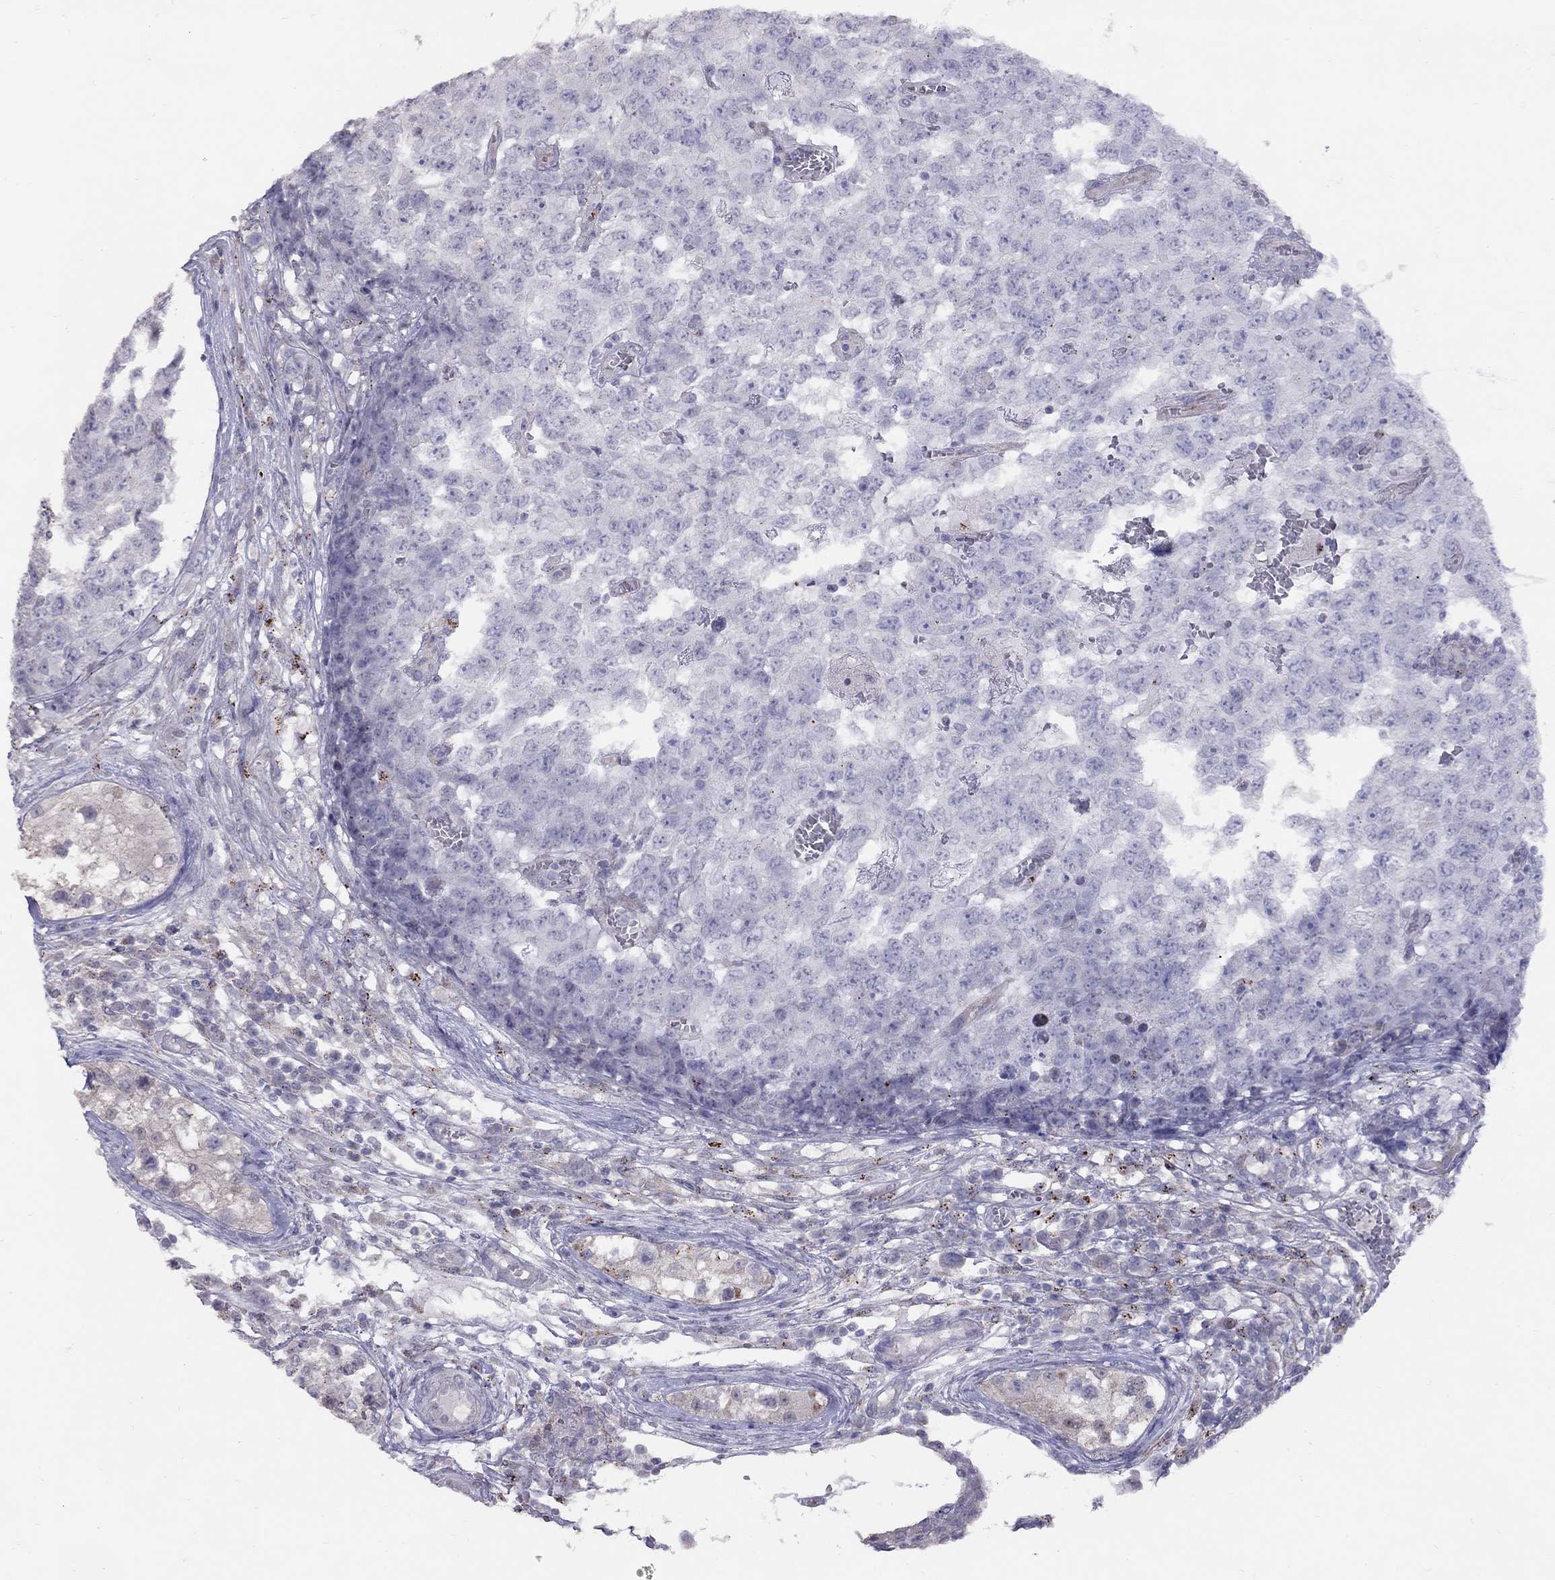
{"staining": {"intensity": "negative", "quantity": "none", "location": "none"}, "tissue": "testis cancer", "cell_type": "Tumor cells", "image_type": "cancer", "snomed": [{"axis": "morphology", "description": "Carcinoma, Embryonal, NOS"}, {"axis": "topography", "description": "Testis"}], "caption": "Immunohistochemical staining of human embryonal carcinoma (testis) reveals no significant staining in tumor cells.", "gene": "MAGEB4", "patient": {"sex": "male", "age": 23}}